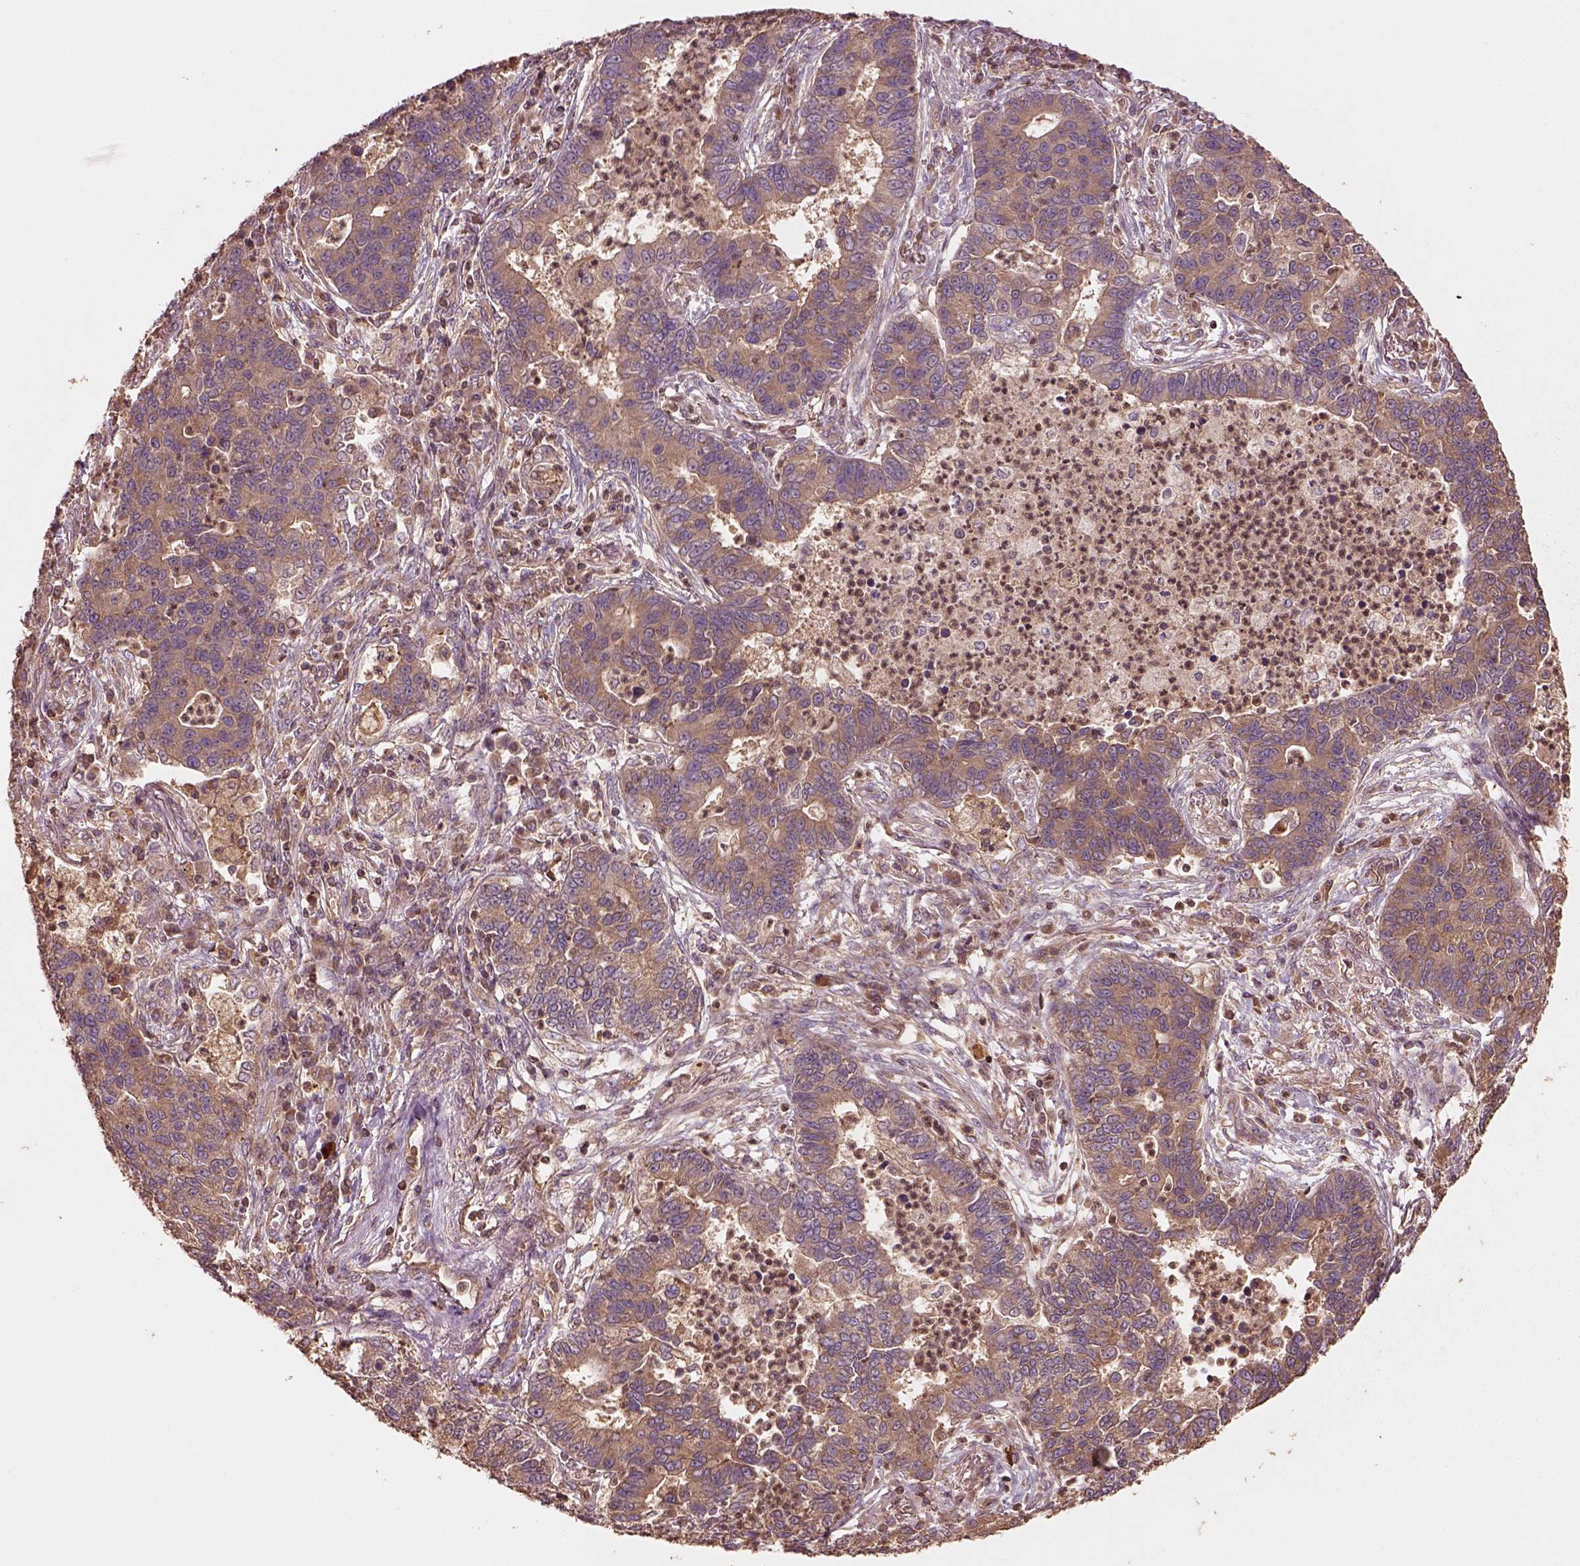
{"staining": {"intensity": "moderate", "quantity": ">75%", "location": "cytoplasmic/membranous"}, "tissue": "lung cancer", "cell_type": "Tumor cells", "image_type": "cancer", "snomed": [{"axis": "morphology", "description": "Adenocarcinoma, NOS"}, {"axis": "topography", "description": "Lung"}], "caption": "A high-resolution photomicrograph shows IHC staining of lung adenocarcinoma, which exhibits moderate cytoplasmic/membranous expression in about >75% of tumor cells.", "gene": "TRADD", "patient": {"sex": "female", "age": 57}}